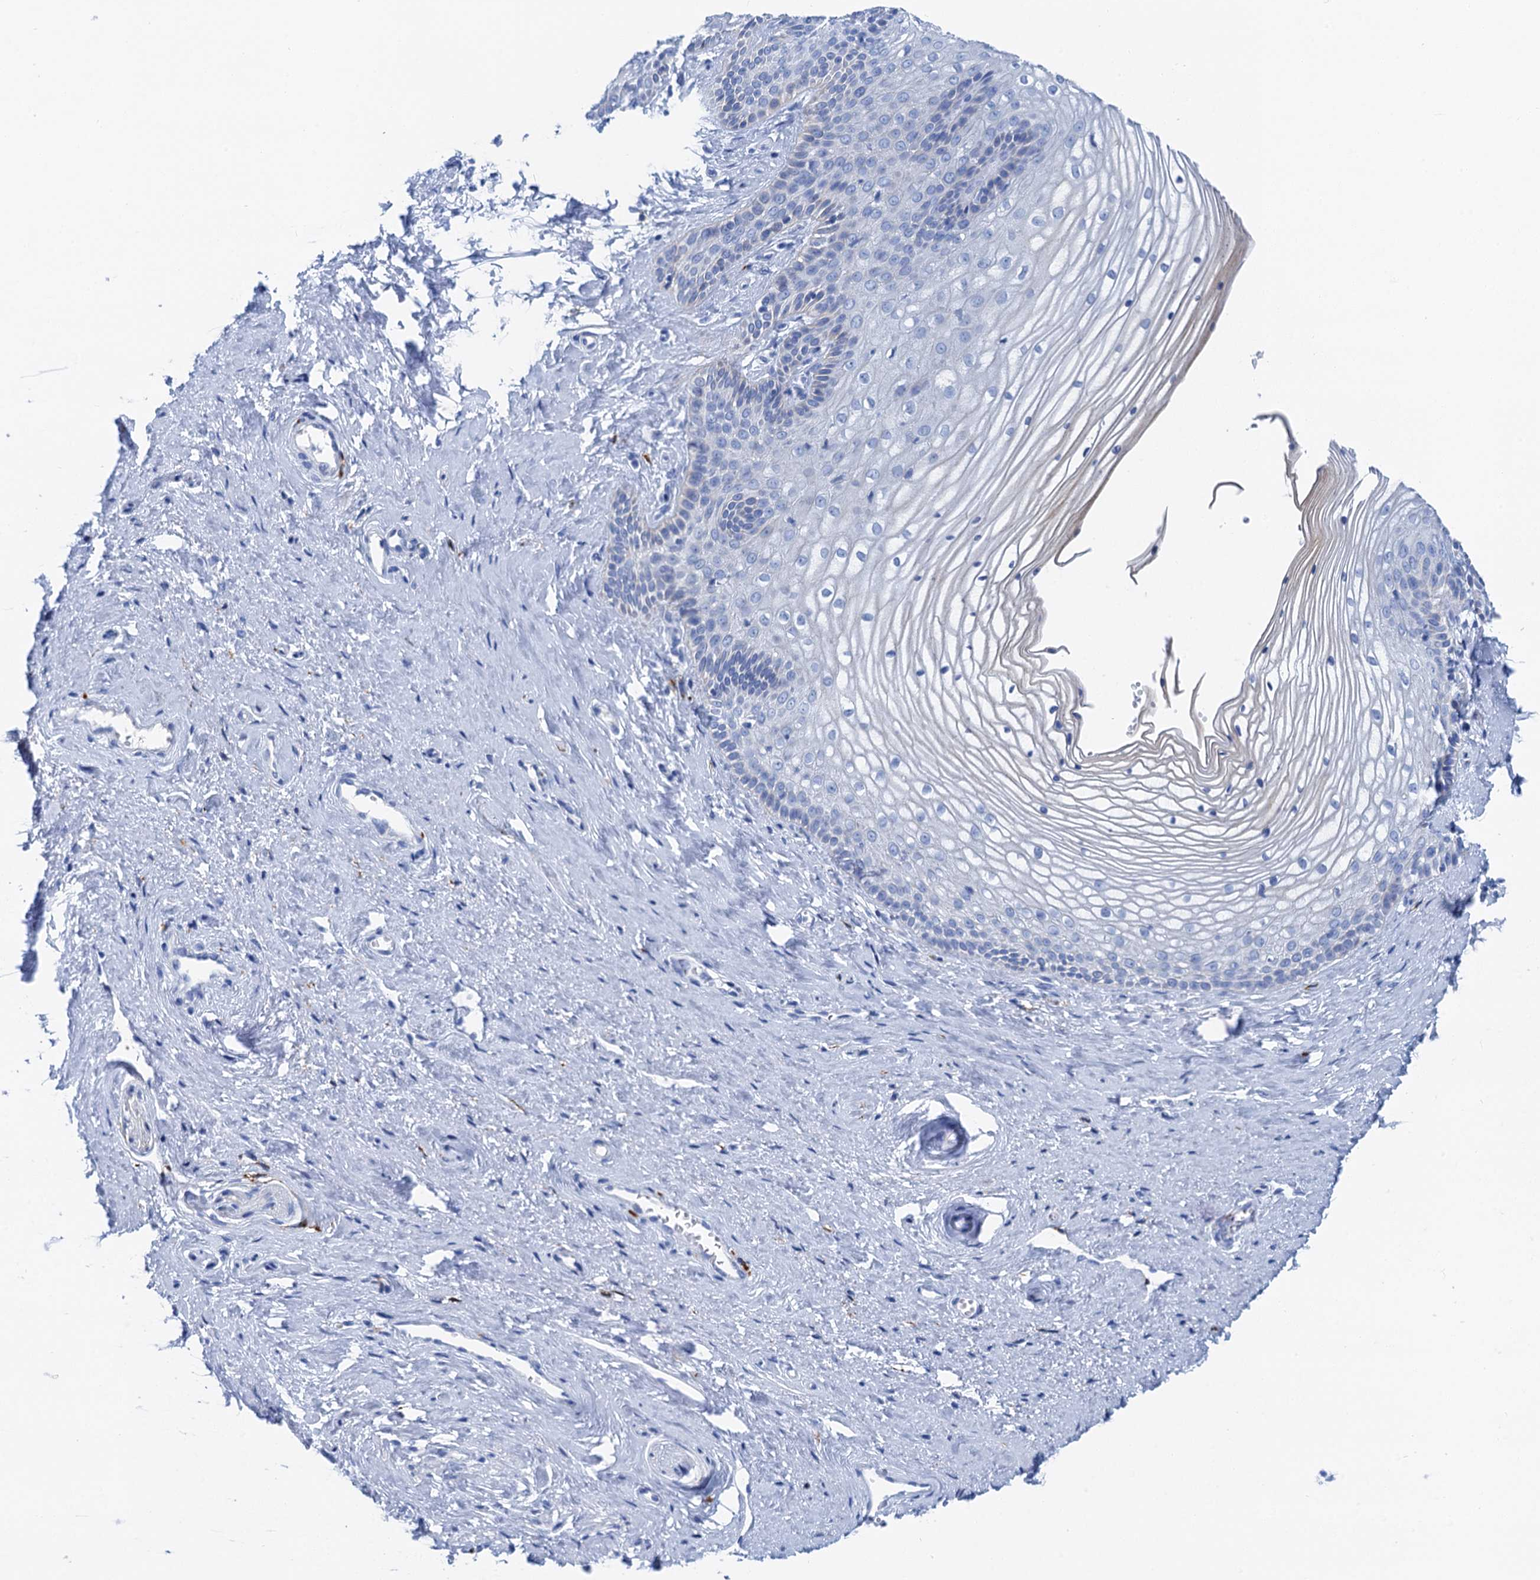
{"staining": {"intensity": "negative", "quantity": "none", "location": "none"}, "tissue": "vagina", "cell_type": "Squamous epithelial cells", "image_type": "normal", "snomed": [{"axis": "morphology", "description": "Normal tissue, NOS"}, {"axis": "topography", "description": "Vagina"}, {"axis": "topography", "description": "Cervix"}], "caption": "Immunohistochemistry of benign human vagina shows no staining in squamous epithelial cells. (DAB IHC visualized using brightfield microscopy, high magnification).", "gene": "NLRP10", "patient": {"sex": "female", "age": 40}}